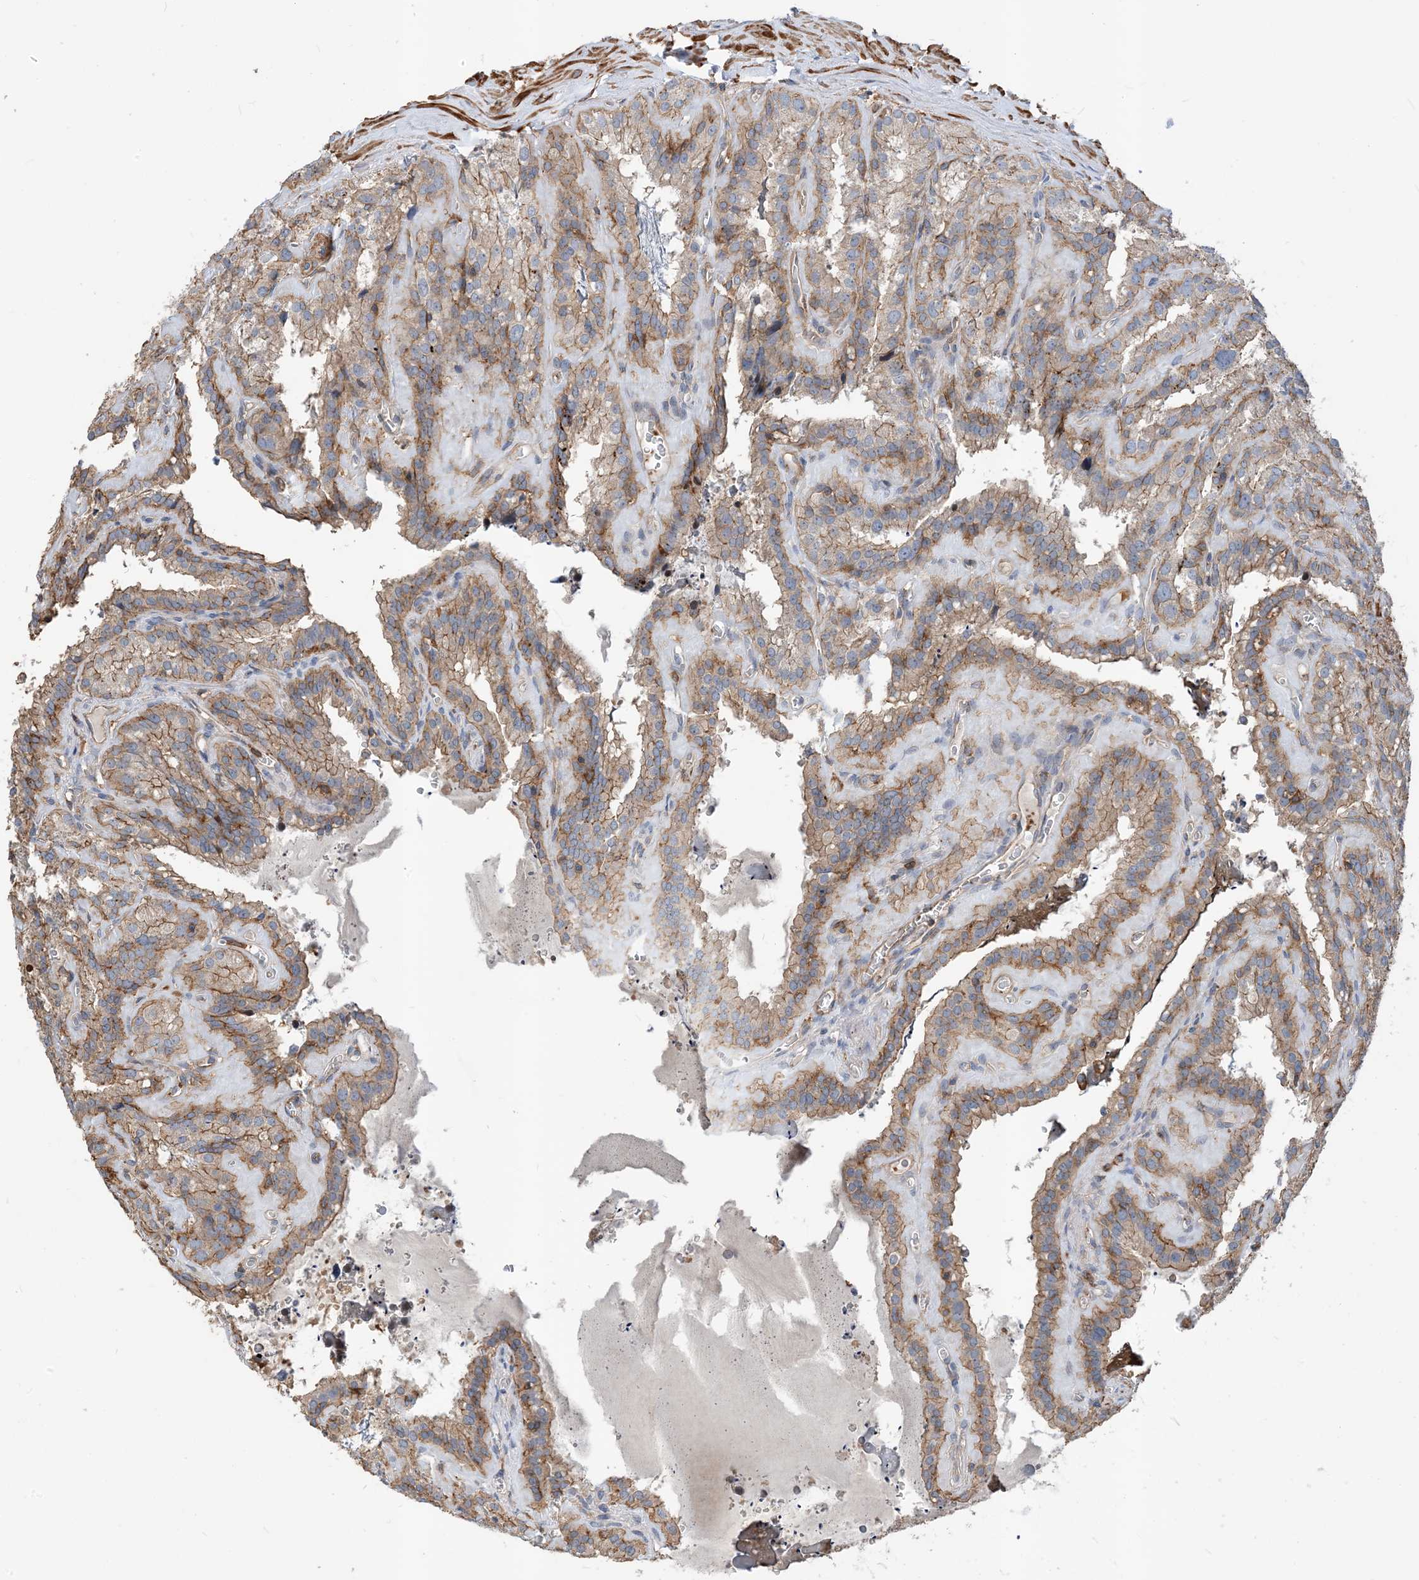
{"staining": {"intensity": "moderate", "quantity": "25%-75%", "location": "cytoplasmic/membranous"}, "tissue": "seminal vesicle", "cell_type": "Glandular cells", "image_type": "normal", "snomed": [{"axis": "morphology", "description": "Normal tissue, NOS"}, {"axis": "topography", "description": "Prostate"}, {"axis": "topography", "description": "Seminal veicle"}], "caption": "IHC of benign human seminal vesicle shows medium levels of moderate cytoplasmic/membranous positivity in approximately 25%-75% of glandular cells.", "gene": "PARVG", "patient": {"sex": "male", "age": 59}}